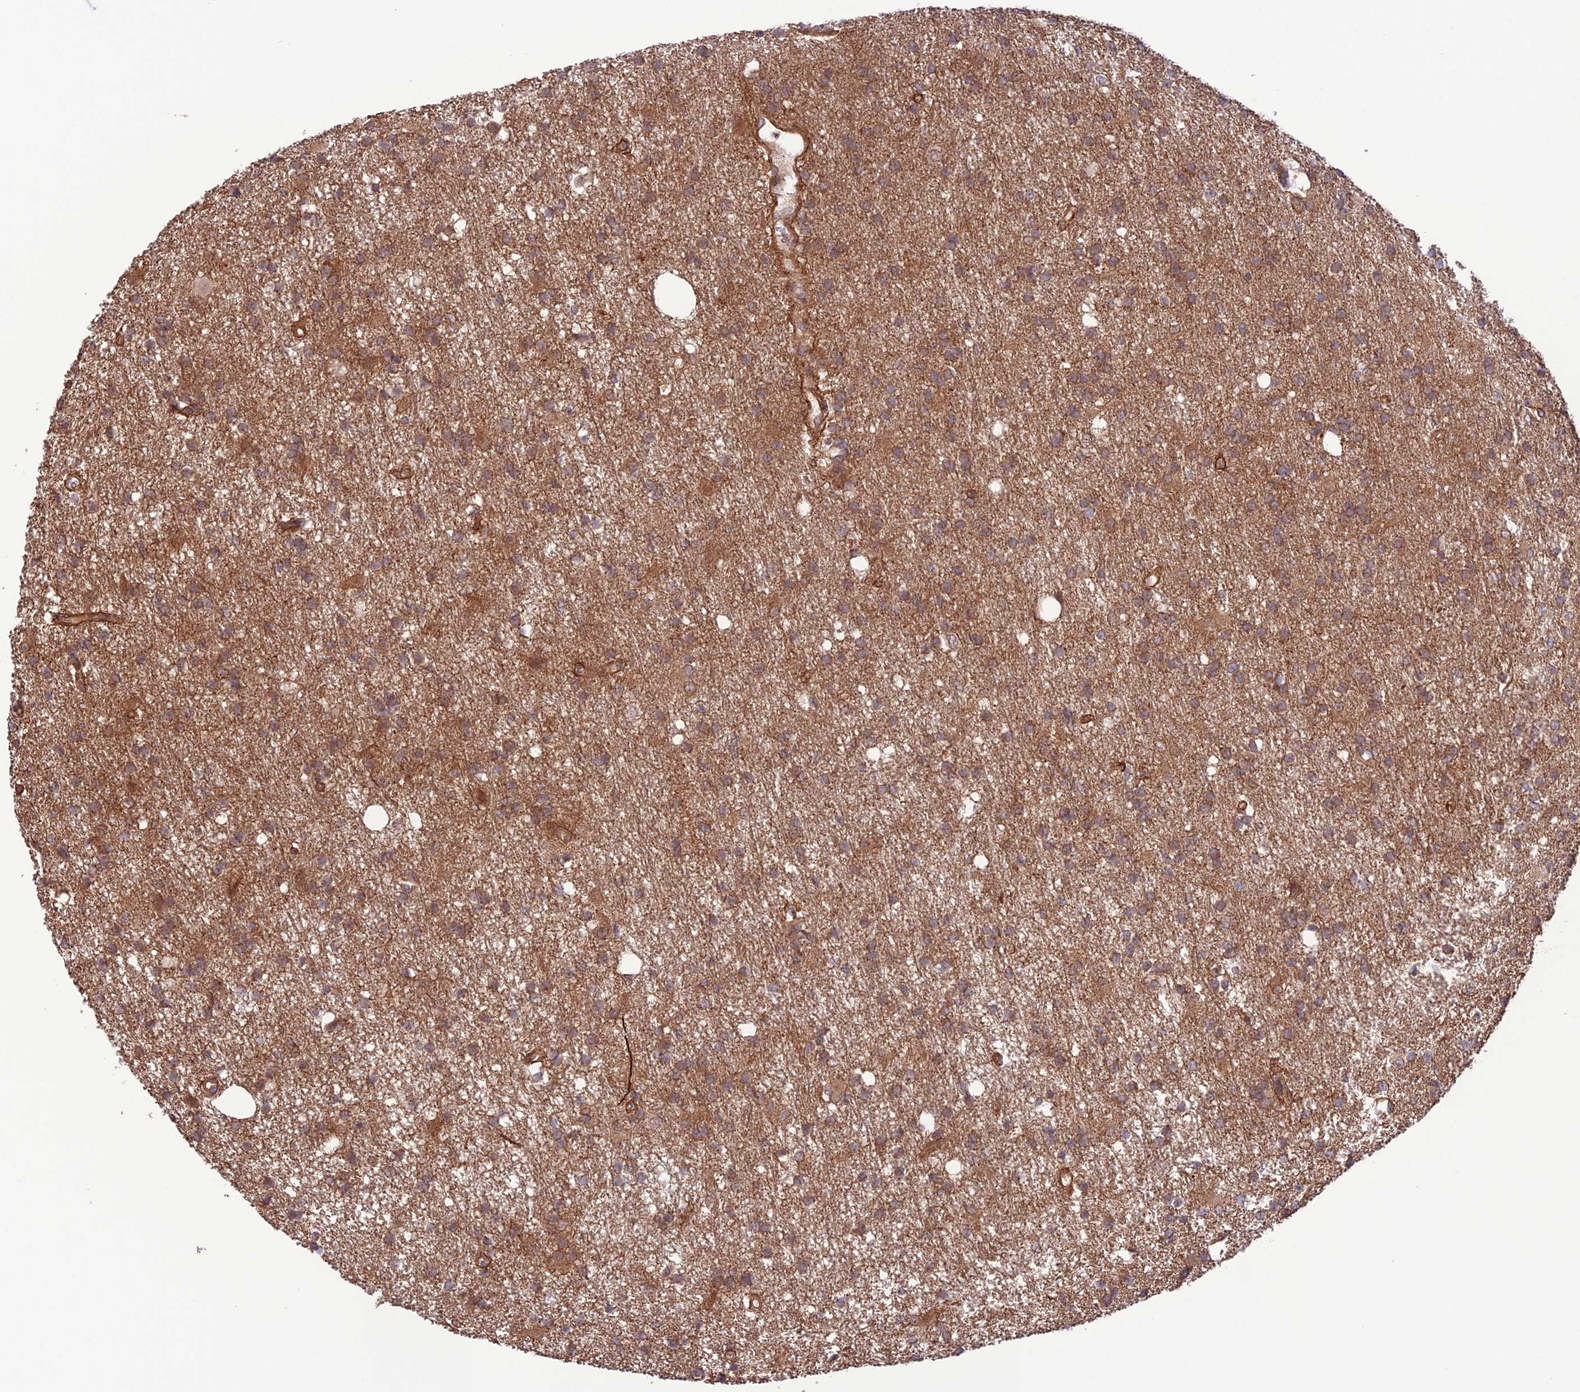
{"staining": {"intensity": "moderate", "quantity": ">75%", "location": "cytoplasmic/membranous"}, "tissue": "glioma", "cell_type": "Tumor cells", "image_type": "cancer", "snomed": [{"axis": "morphology", "description": "Glioma, malignant, High grade"}, {"axis": "topography", "description": "Brain"}], "caption": "IHC micrograph of neoplastic tissue: glioma stained using immunohistochemistry displays medium levels of moderate protein expression localized specifically in the cytoplasmic/membranous of tumor cells, appearing as a cytoplasmic/membranous brown color.", "gene": "FCHSD1", "patient": {"sex": "male", "age": 77}}